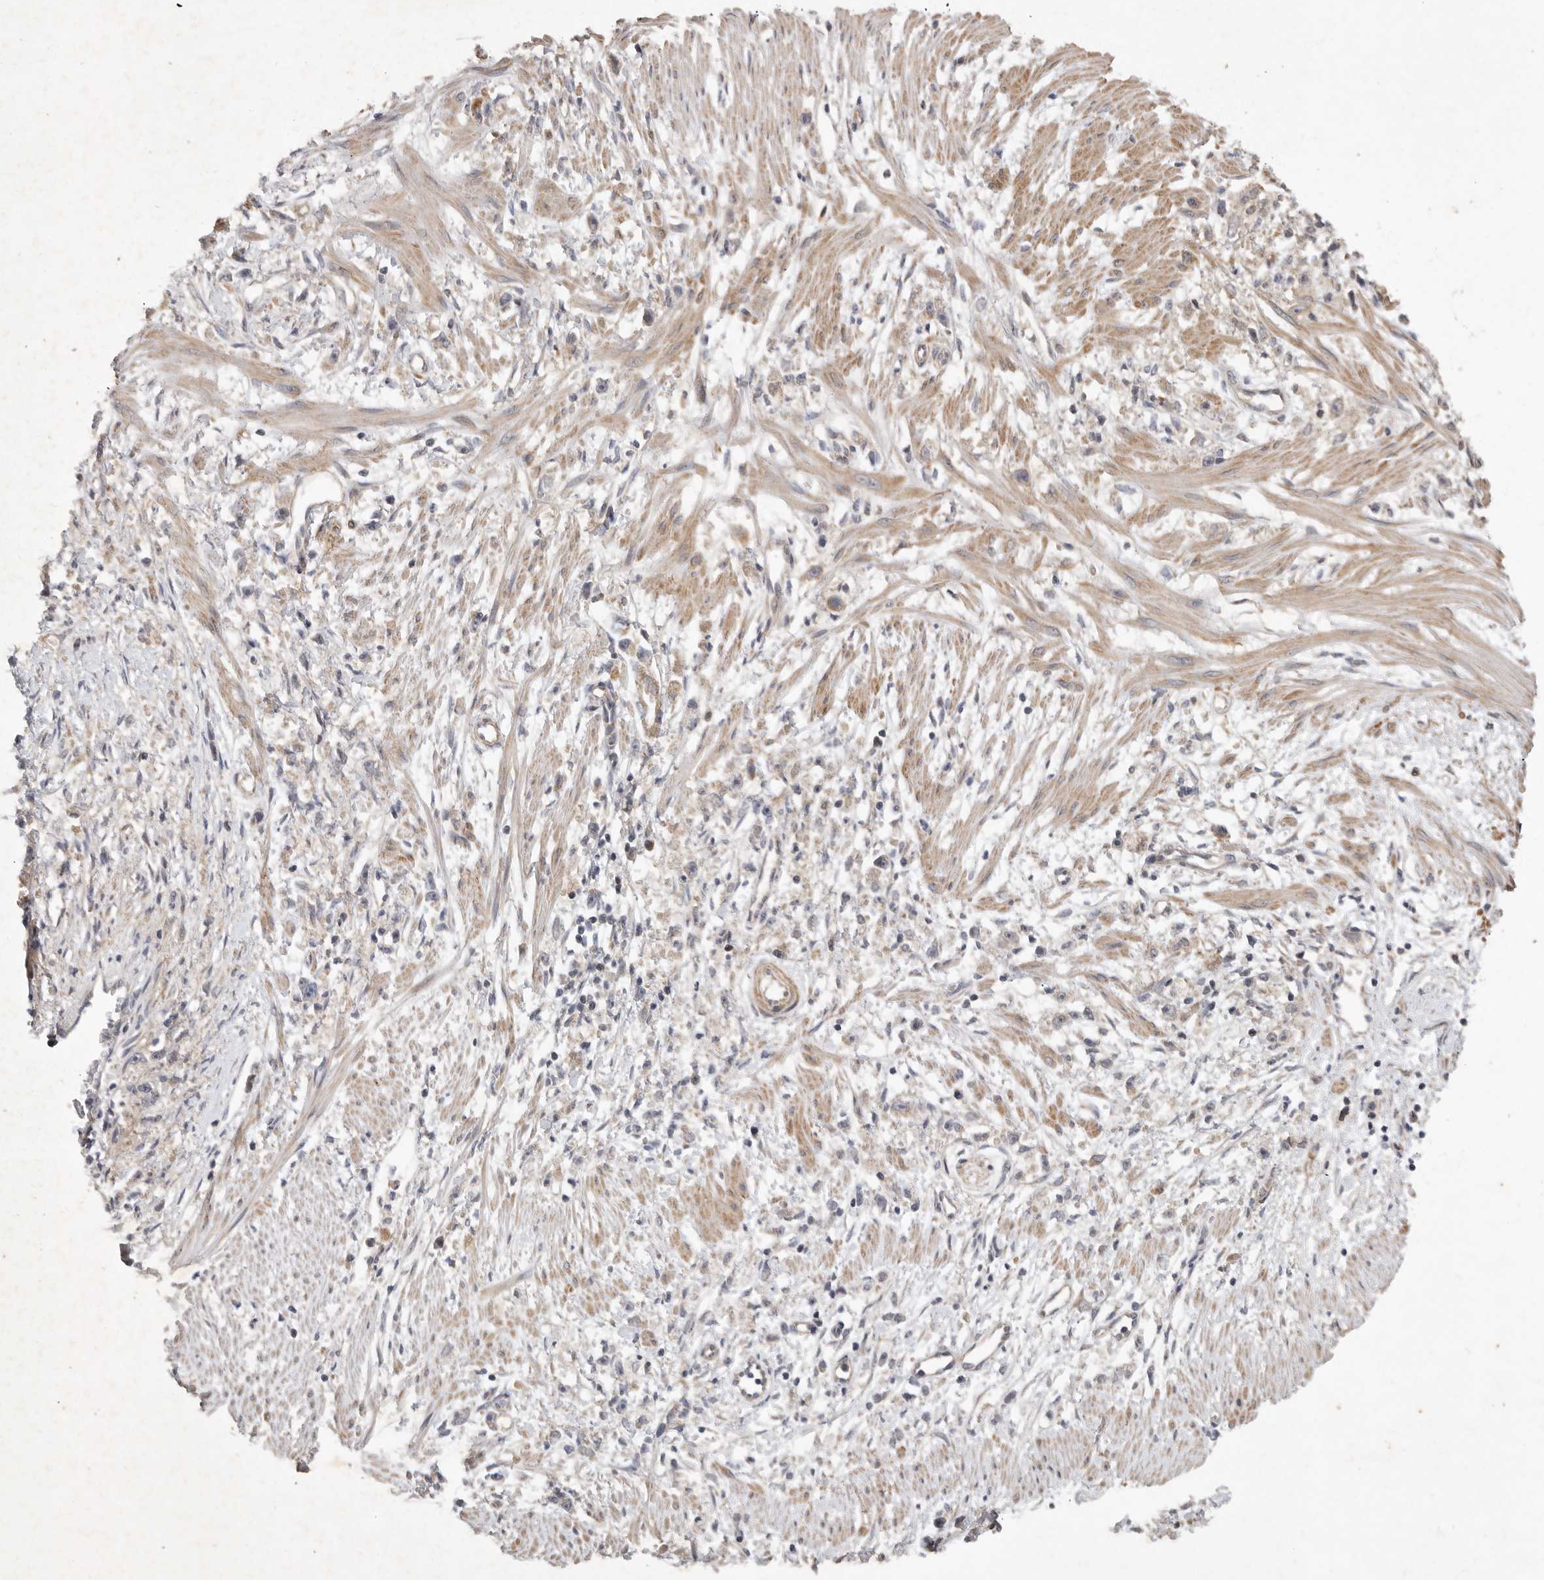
{"staining": {"intensity": "negative", "quantity": "none", "location": "none"}, "tissue": "stomach cancer", "cell_type": "Tumor cells", "image_type": "cancer", "snomed": [{"axis": "morphology", "description": "Adenocarcinoma, NOS"}, {"axis": "topography", "description": "Stomach"}], "caption": "A high-resolution histopathology image shows immunohistochemistry (IHC) staining of stomach adenocarcinoma, which shows no significant expression in tumor cells.", "gene": "EDEM3", "patient": {"sex": "female", "age": 59}}